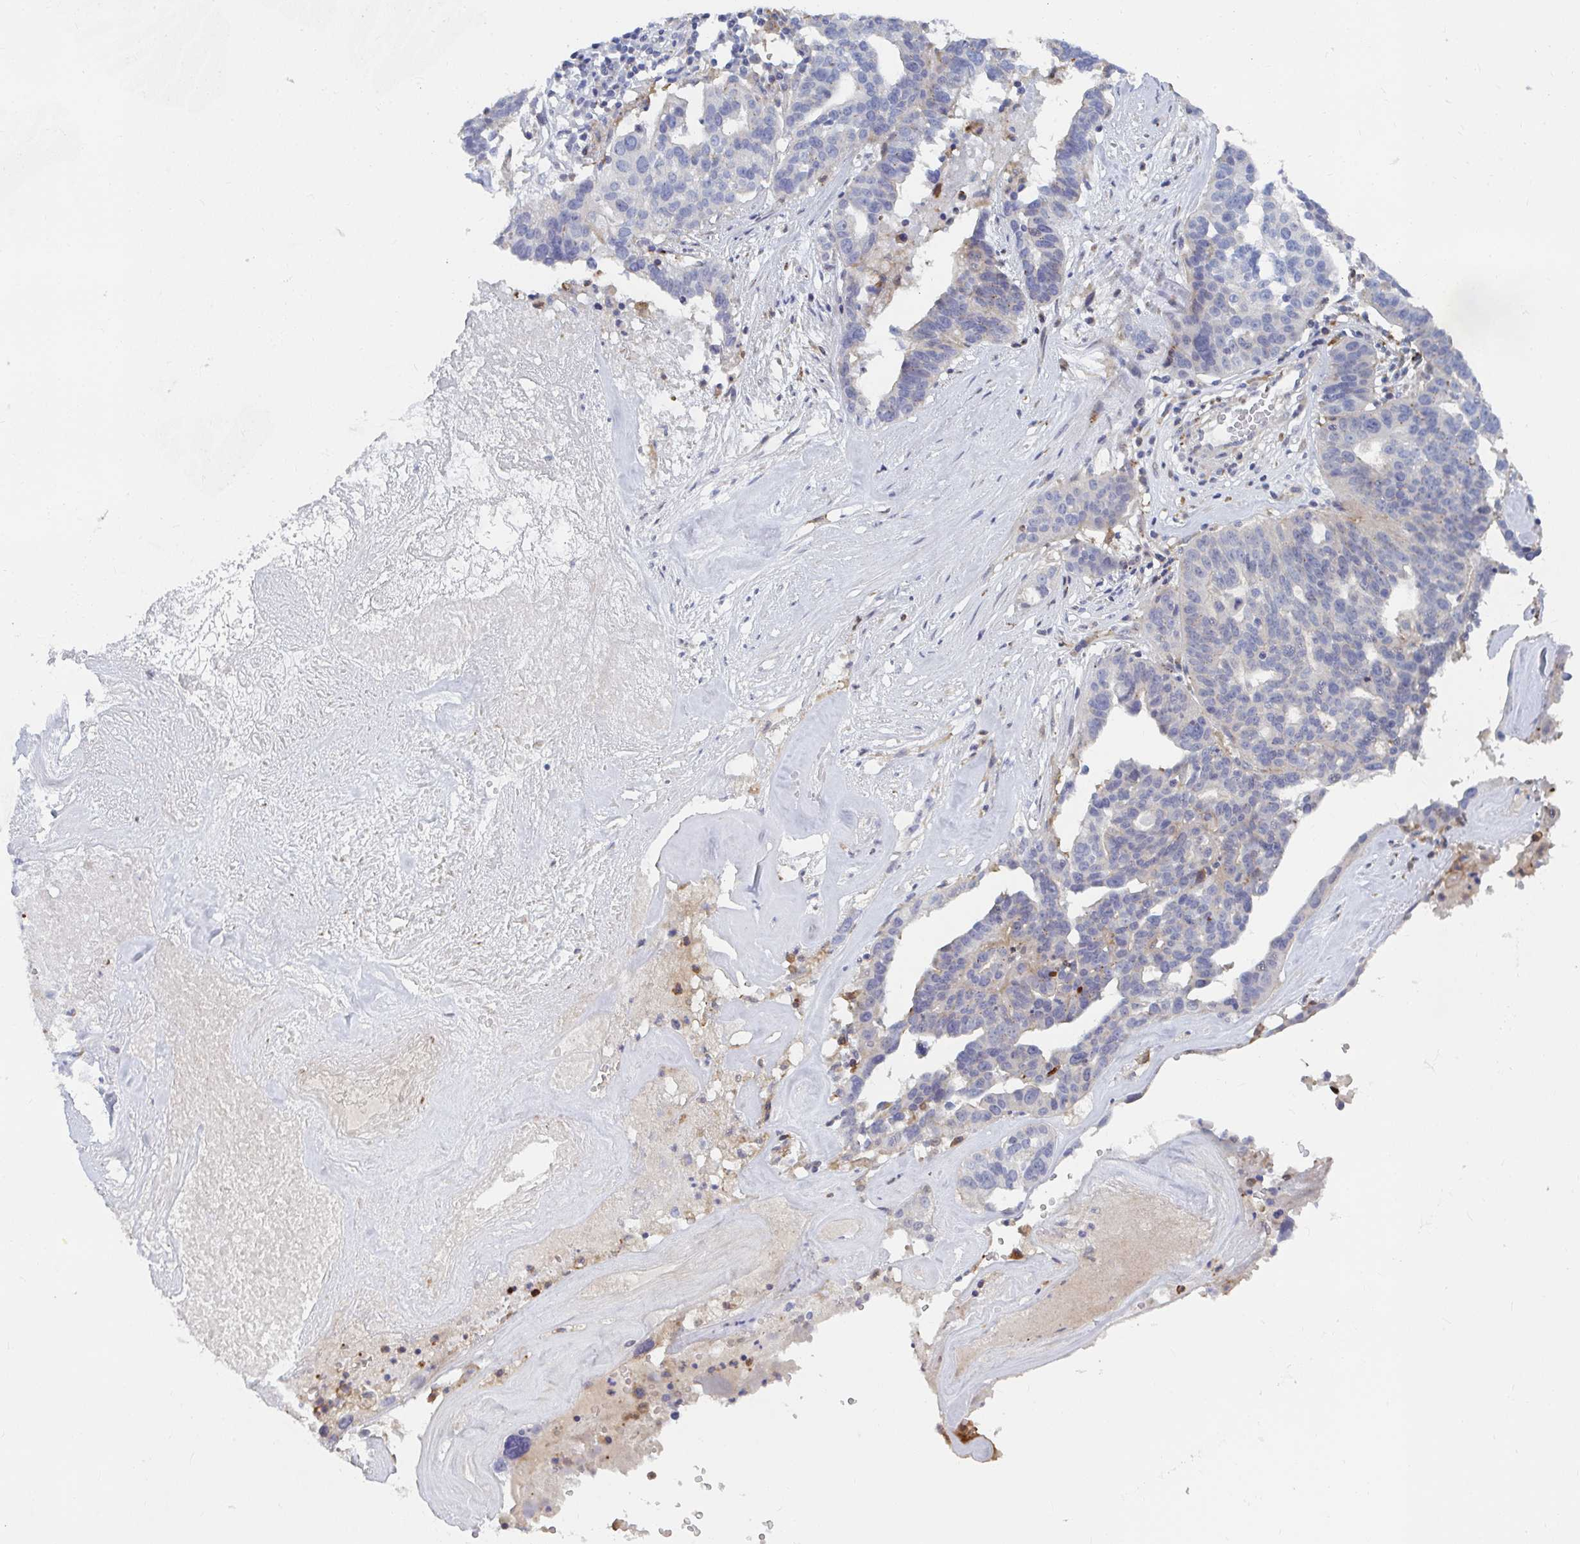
{"staining": {"intensity": "weak", "quantity": "<25%", "location": "cytoplasmic/membranous"}, "tissue": "ovarian cancer", "cell_type": "Tumor cells", "image_type": "cancer", "snomed": [{"axis": "morphology", "description": "Cystadenocarcinoma, serous, NOS"}, {"axis": "topography", "description": "Ovary"}], "caption": "Photomicrograph shows no significant protein positivity in tumor cells of ovarian cancer.", "gene": "PSMG1", "patient": {"sex": "female", "age": 59}}